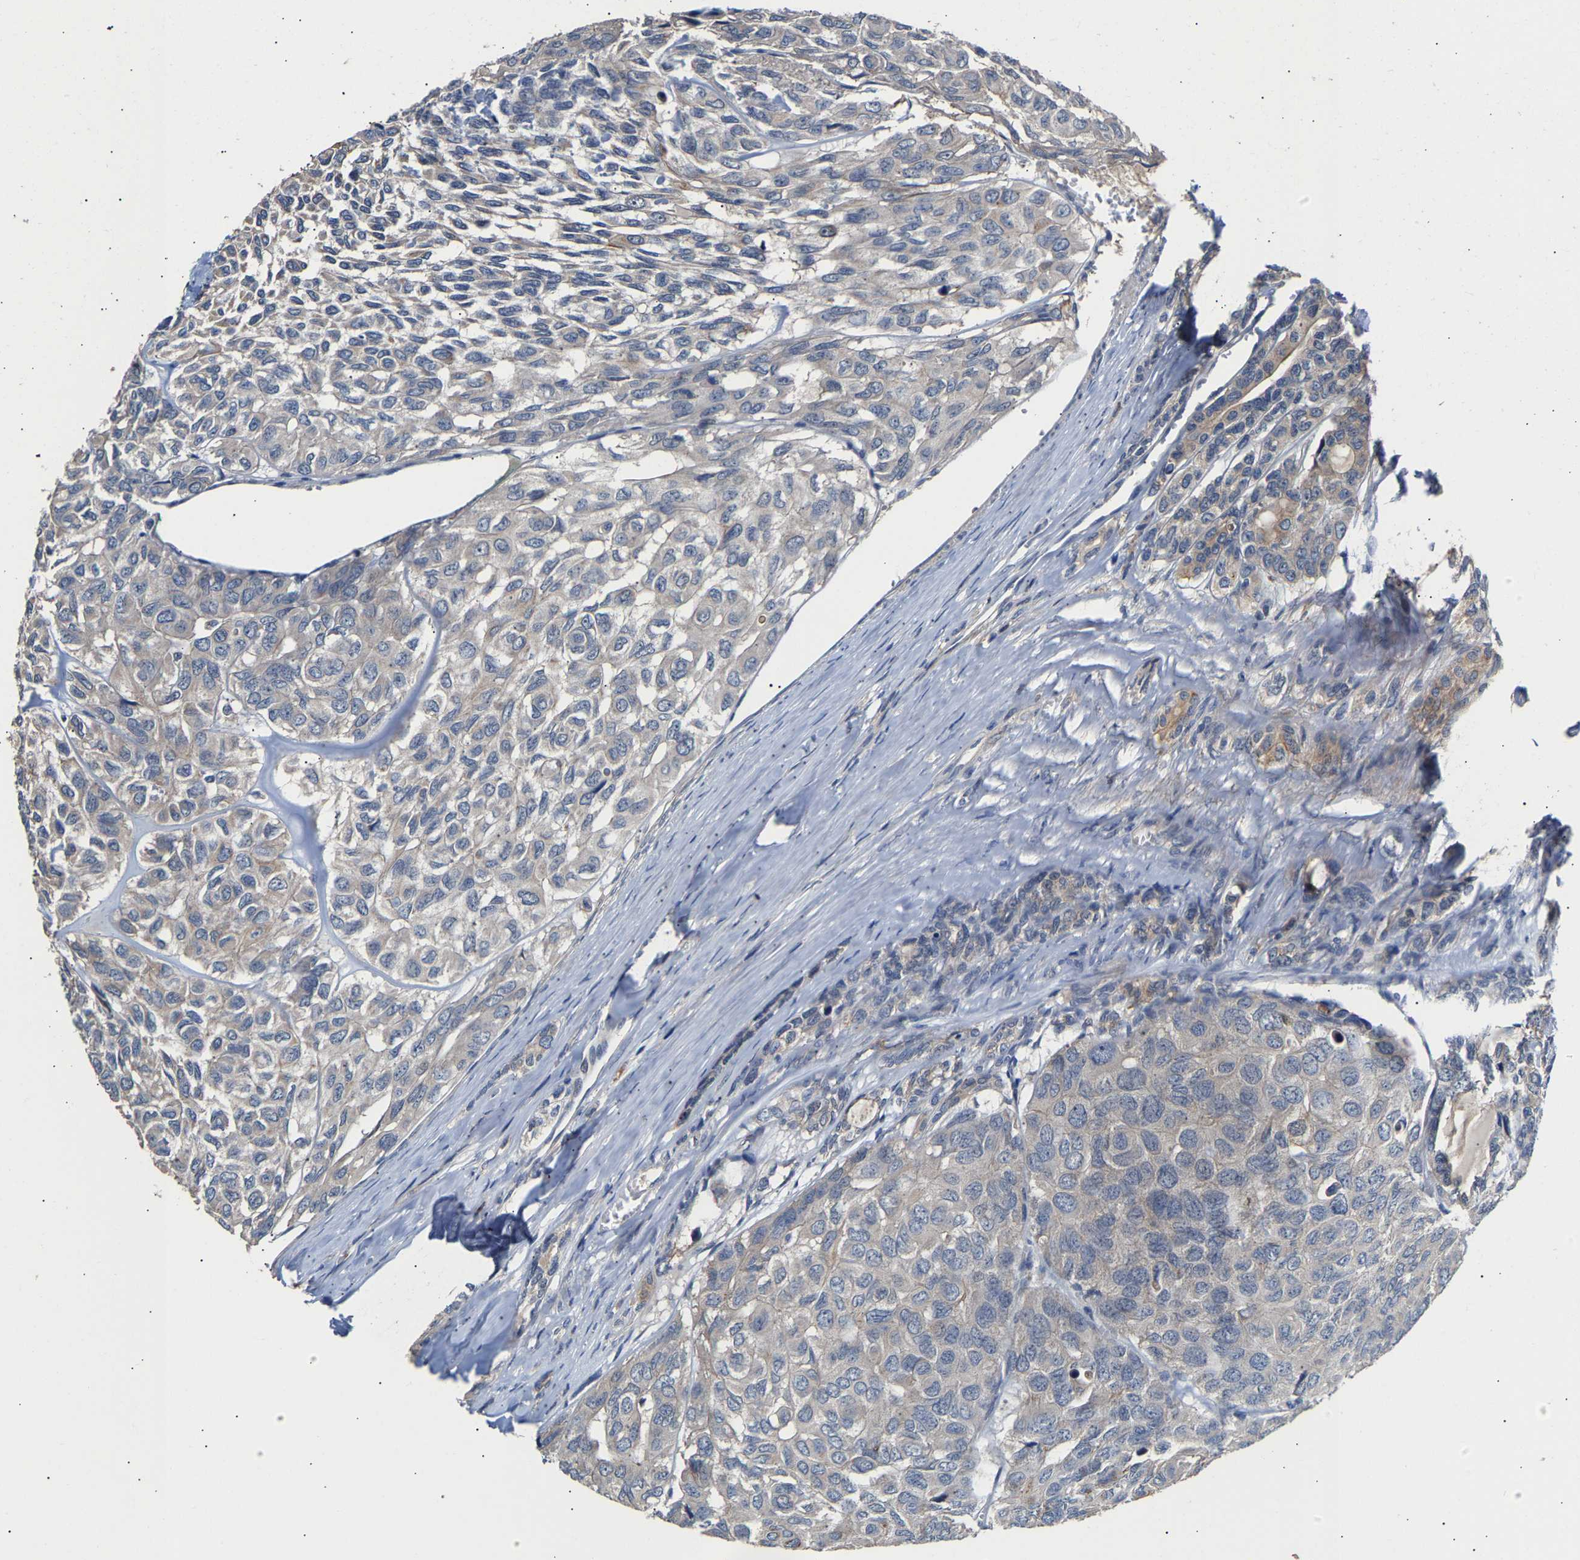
{"staining": {"intensity": "negative", "quantity": "none", "location": "none"}, "tissue": "head and neck cancer", "cell_type": "Tumor cells", "image_type": "cancer", "snomed": [{"axis": "morphology", "description": "Adenocarcinoma, NOS"}, {"axis": "topography", "description": "Salivary gland, NOS"}, {"axis": "topography", "description": "Head-Neck"}], "caption": "Adenocarcinoma (head and neck) stained for a protein using immunohistochemistry shows no positivity tumor cells.", "gene": "KASH5", "patient": {"sex": "female", "age": 76}}